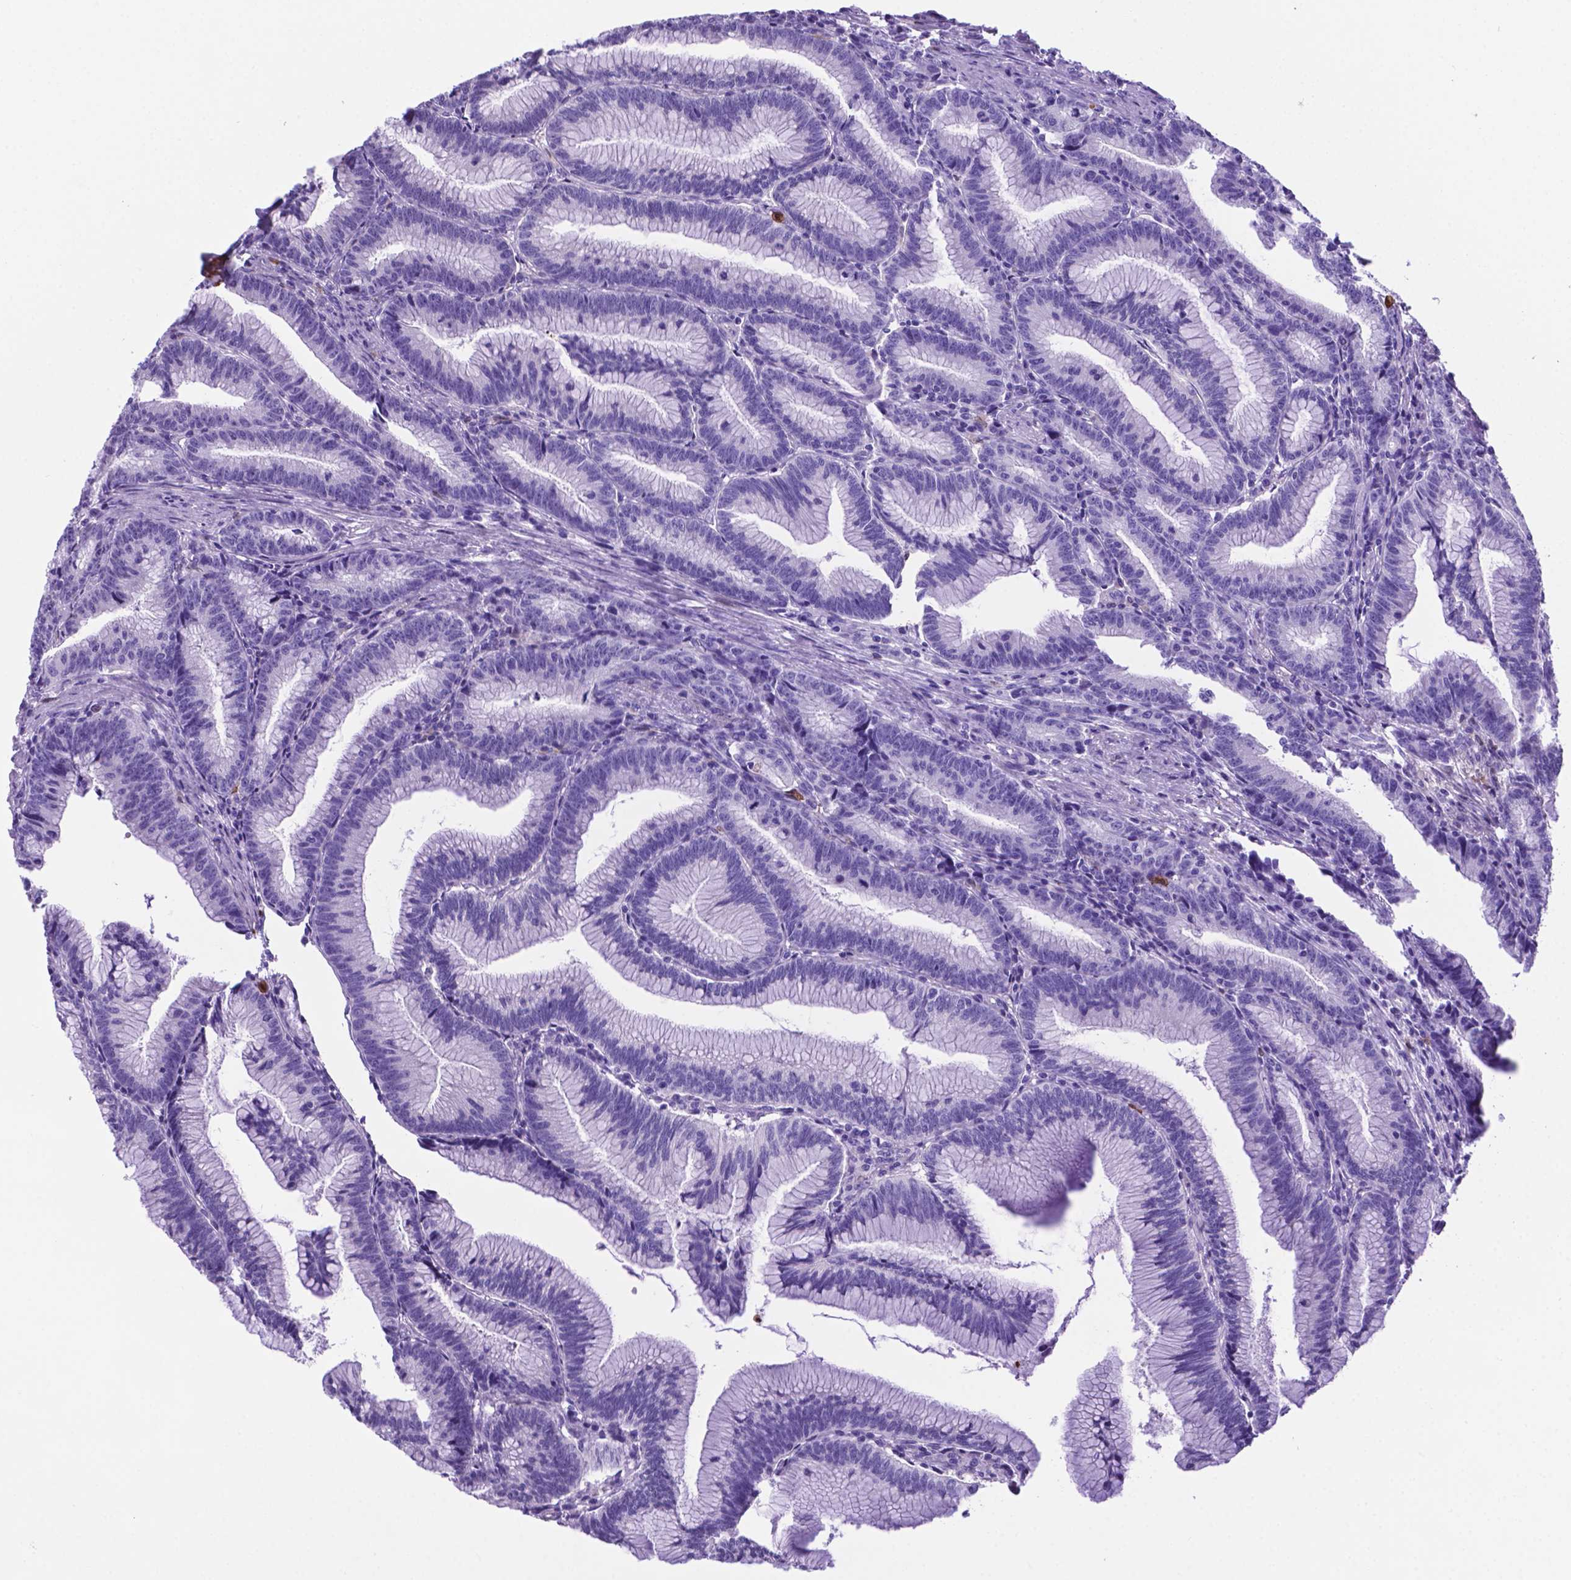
{"staining": {"intensity": "negative", "quantity": "none", "location": "none"}, "tissue": "colorectal cancer", "cell_type": "Tumor cells", "image_type": "cancer", "snomed": [{"axis": "morphology", "description": "Adenocarcinoma, NOS"}, {"axis": "topography", "description": "Colon"}], "caption": "Immunohistochemistry image of adenocarcinoma (colorectal) stained for a protein (brown), which exhibits no expression in tumor cells.", "gene": "LZTR1", "patient": {"sex": "female", "age": 78}}